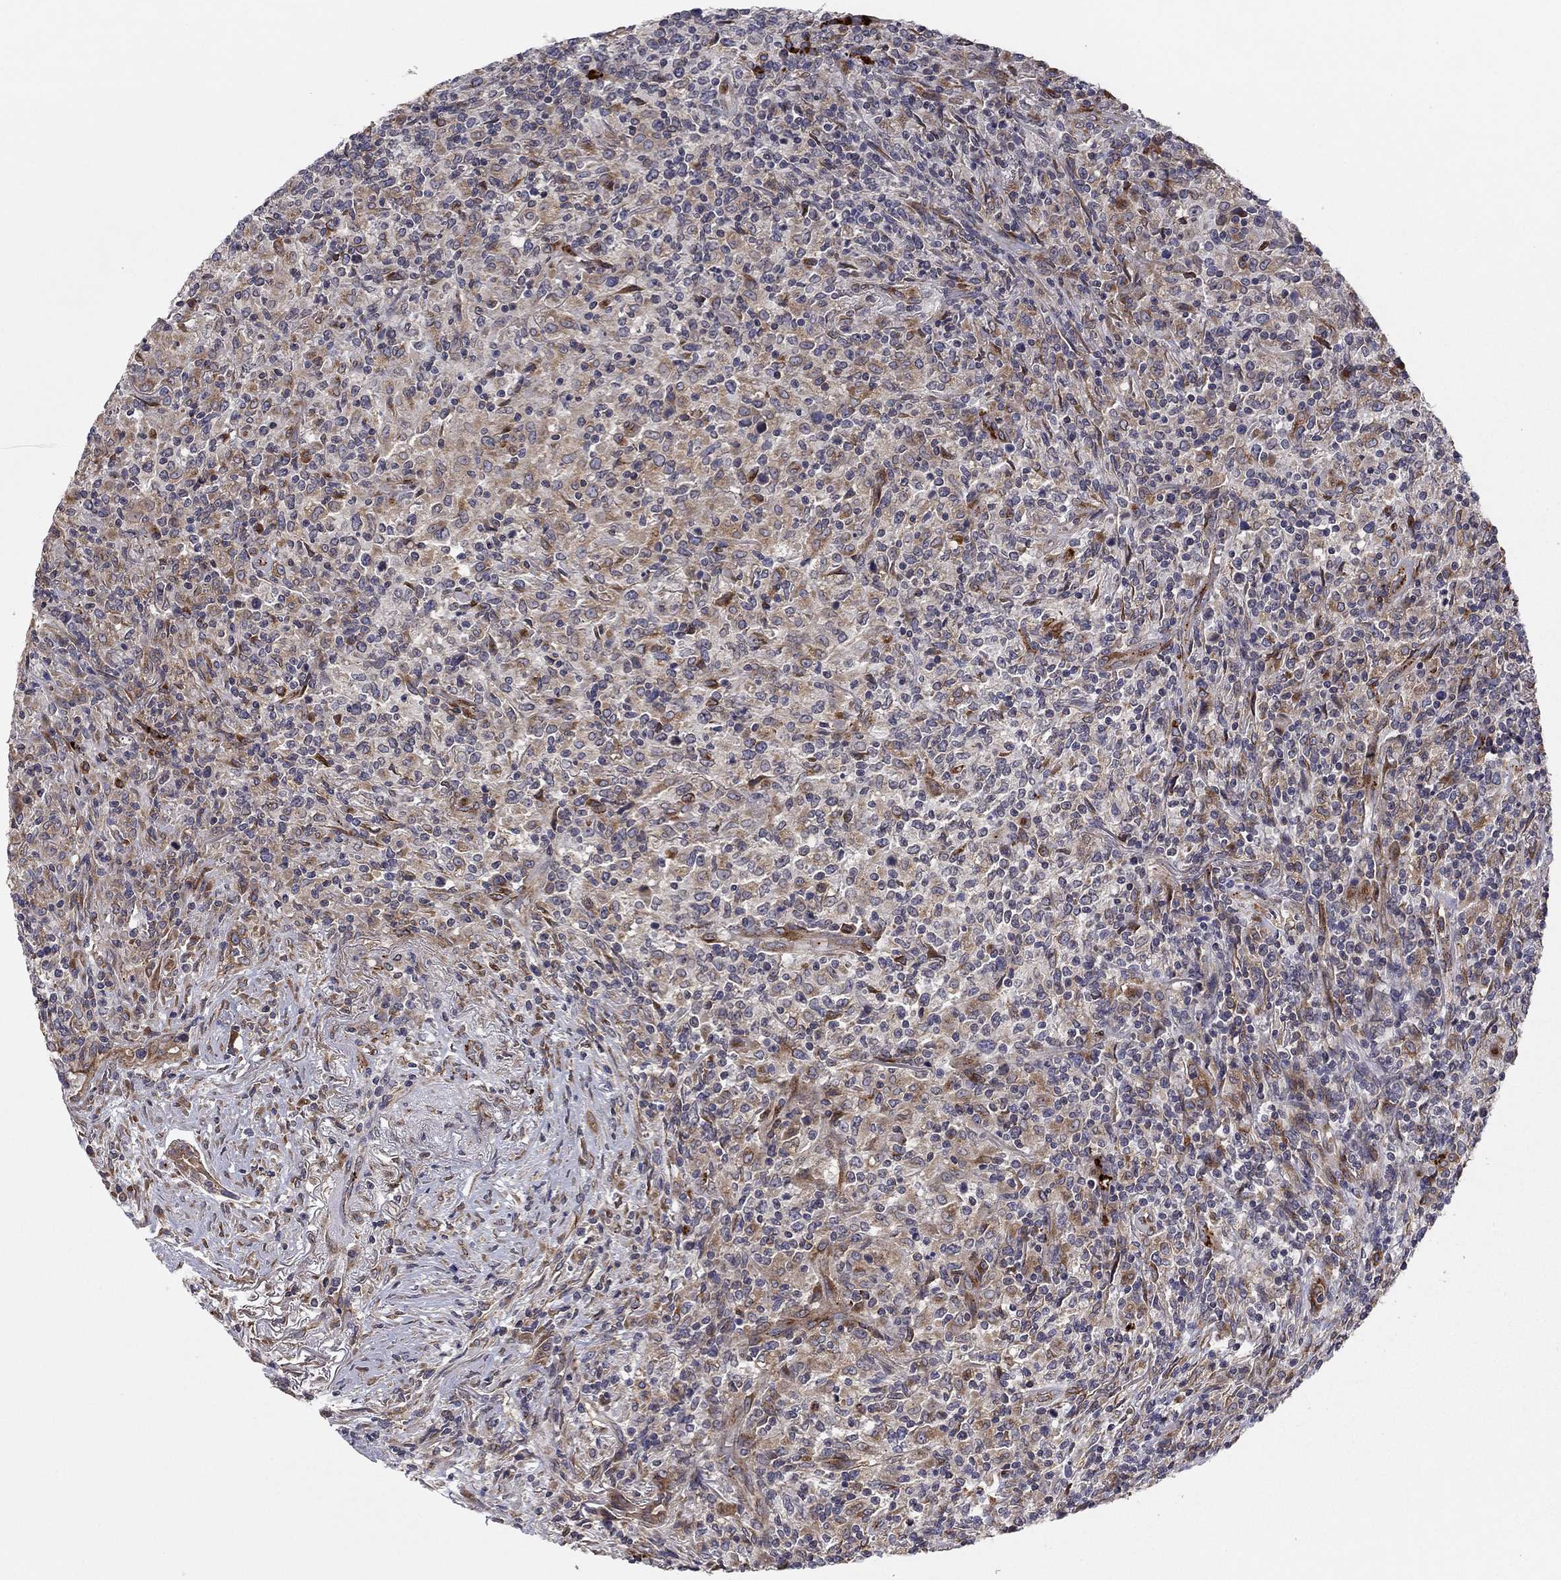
{"staining": {"intensity": "moderate", "quantity": "<25%", "location": "cytoplasmic/membranous"}, "tissue": "lymphoma", "cell_type": "Tumor cells", "image_type": "cancer", "snomed": [{"axis": "morphology", "description": "Malignant lymphoma, non-Hodgkin's type, High grade"}, {"axis": "topography", "description": "Lung"}], "caption": "IHC (DAB) staining of human high-grade malignant lymphoma, non-Hodgkin's type exhibits moderate cytoplasmic/membranous protein staining in about <25% of tumor cells.", "gene": "YIF1A", "patient": {"sex": "male", "age": 79}}